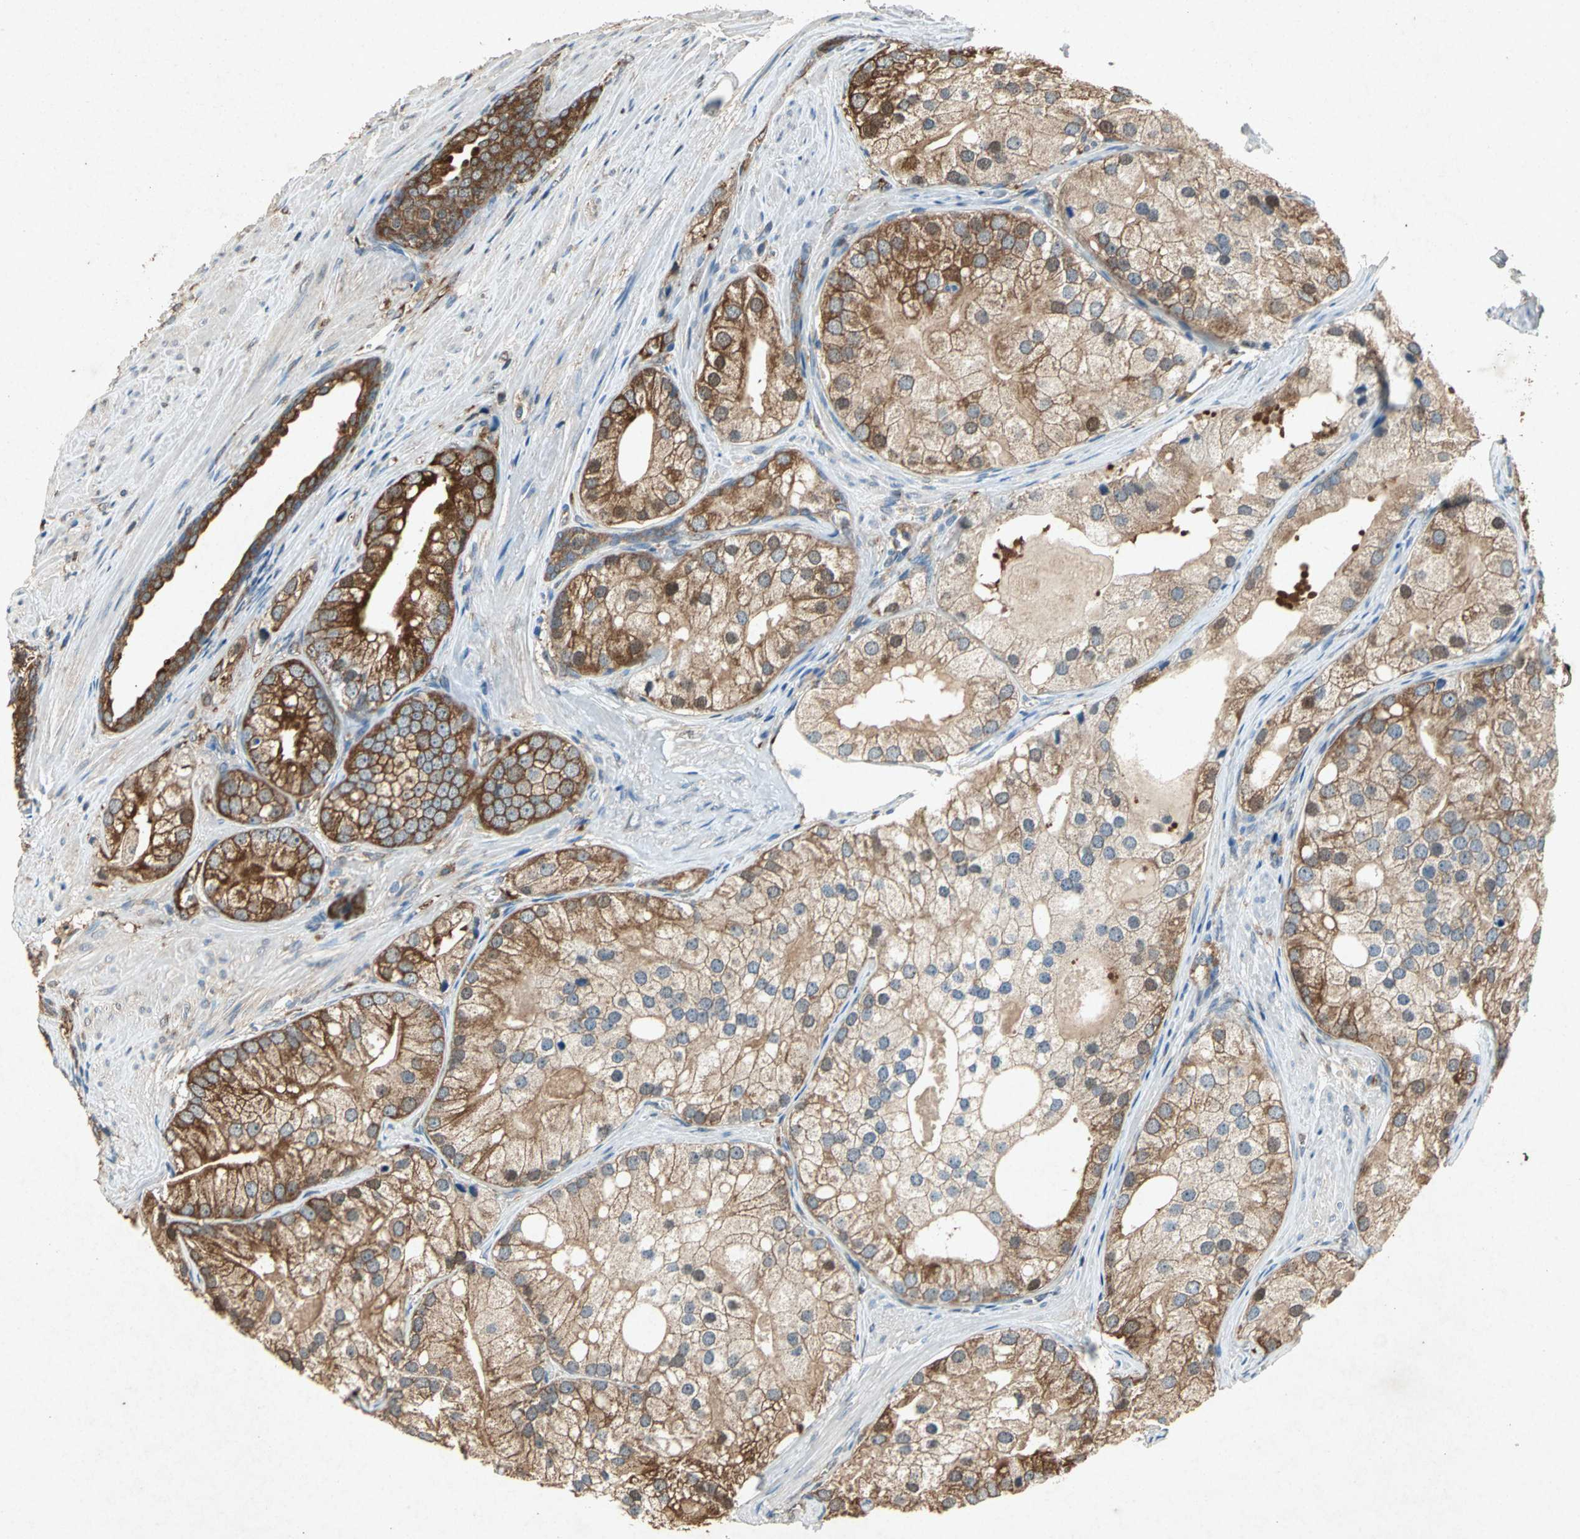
{"staining": {"intensity": "moderate", "quantity": ">75%", "location": "cytoplasmic/membranous,nuclear"}, "tissue": "prostate cancer", "cell_type": "Tumor cells", "image_type": "cancer", "snomed": [{"axis": "morphology", "description": "Adenocarcinoma, Low grade"}, {"axis": "topography", "description": "Prostate"}], "caption": "Immunohistochemistry photomicrograph of neoplastic tissue: human prostate adenocarcinoma (low-grade) stained using immunohistochemistry shows medium levels of moderate protein expression localized specifically in the cytoplasmic/membranous and nuclear of tumor cells, appearing as a cytoplasmic/membranous and nuclear brown color.", "gene": "HSP90AB1", "patient": {"sex": "male", "age": 69}}